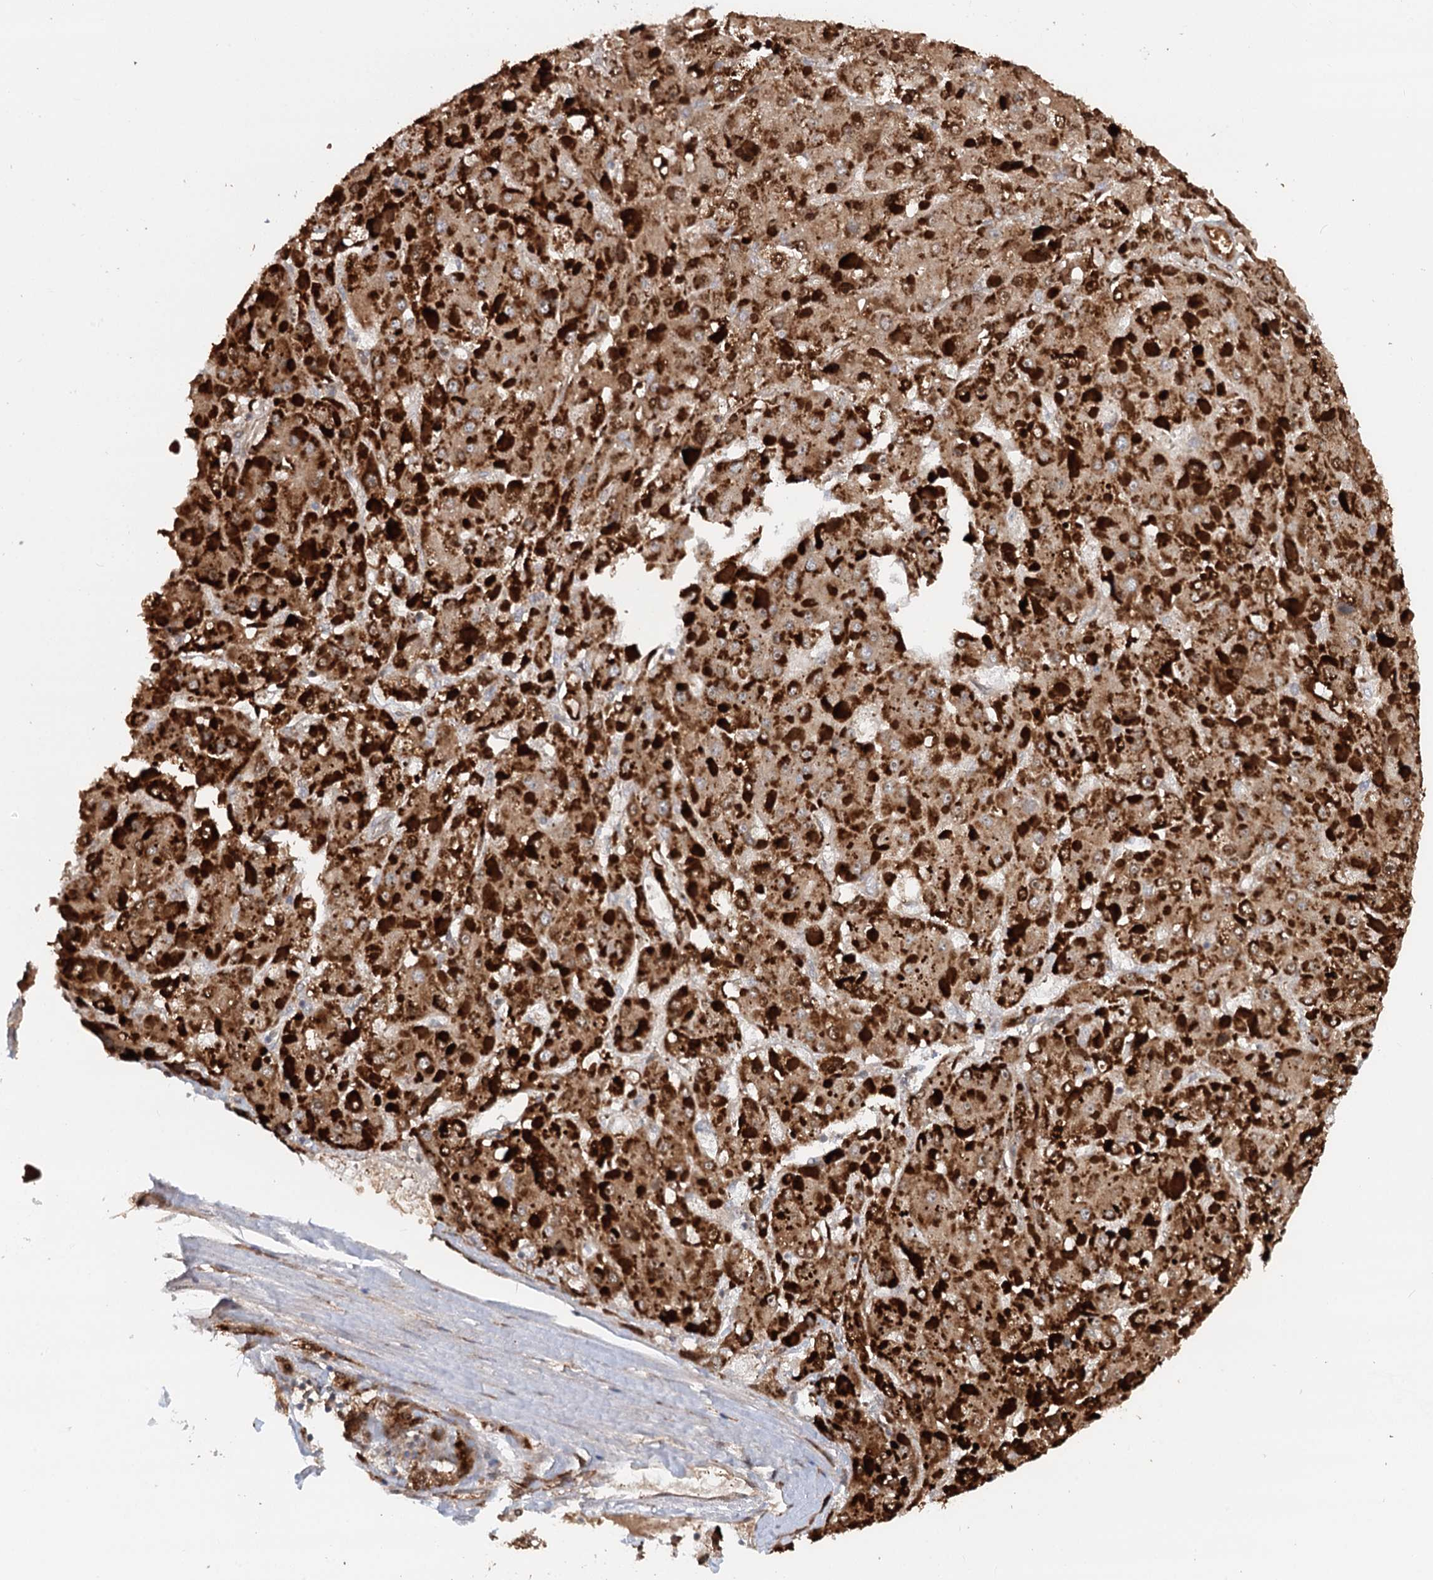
{"staining": {"intensity": "strong", "quantity": ">75%", "location": "cytoplasmic/membranous,nuclear"}, "tissue": "liver cancer", "cell_type": "Tumor cells", "image_type": "cancer", "snomed": [{"axis": "morphology", "description": "Carcinoma, Hepatocellular, NOS"}, {"axis": "topography", "description": "Liver"}], "caption": "Brown immunohistochemical staining in human hepatocellular carcinoma (liver) shows strong cytoplasmic/membranous and nuclear expression in about >75% of tumor cells.", "gene": "RNF111", "patient": {"sex": "female", "age": 73}}